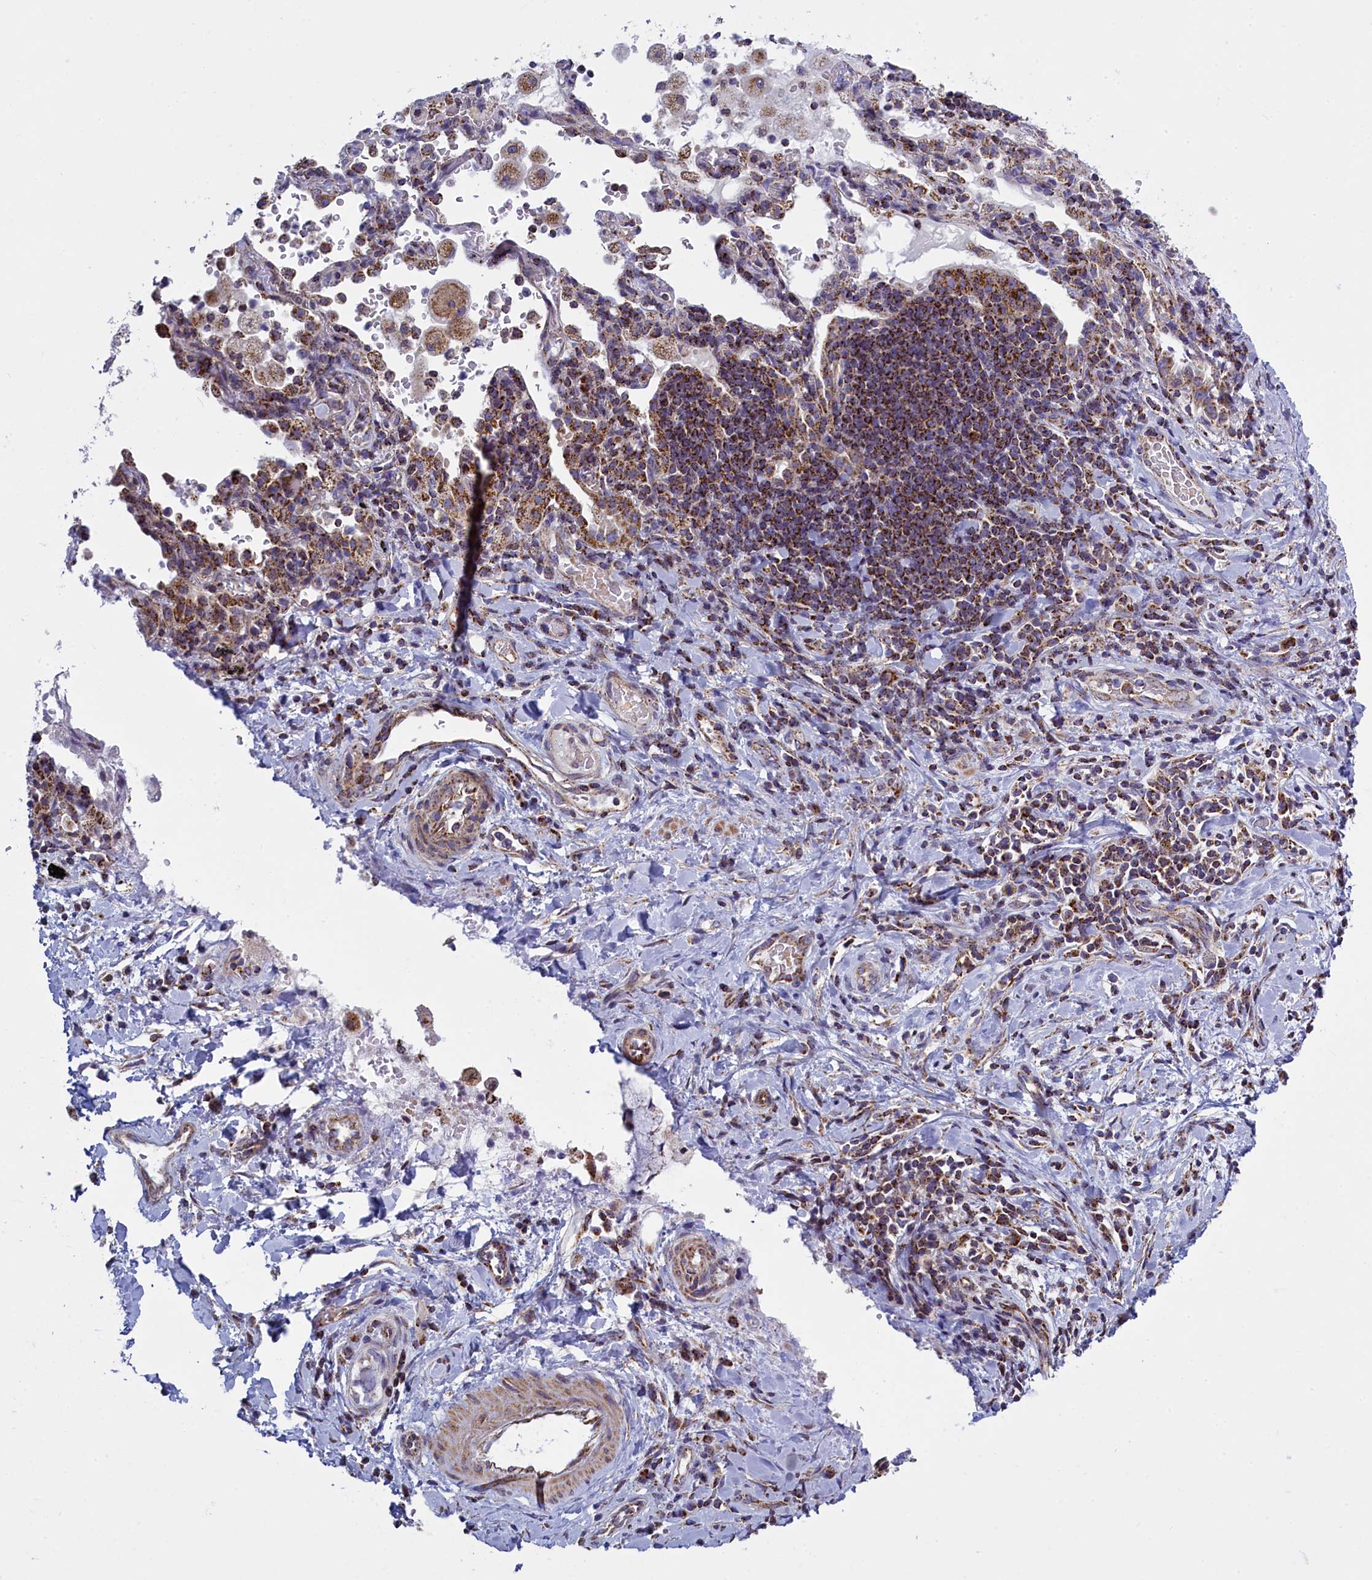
{"staining": {"intensity": "negative", "quantity": "none", "location": "none"}, "tissue": "adipose tissue", "cell_type": "Adipocytes", "image_type": "normal", "snomed": [{"axis": "morphology", "description": "Normal tissue, NOS"}, {"axis": "morphology", "description": "Squamous cell carcinoma, NOS"}, {"axis": "topography", "description": "Bronchus"}, {"axis": "topography", "description": "Lung"}], "caption": "The image exhibits no staining of adipocytes in normal adipose tissue.", "gene": "IFT122", "patient": {"sex": "male", "age": 64}}